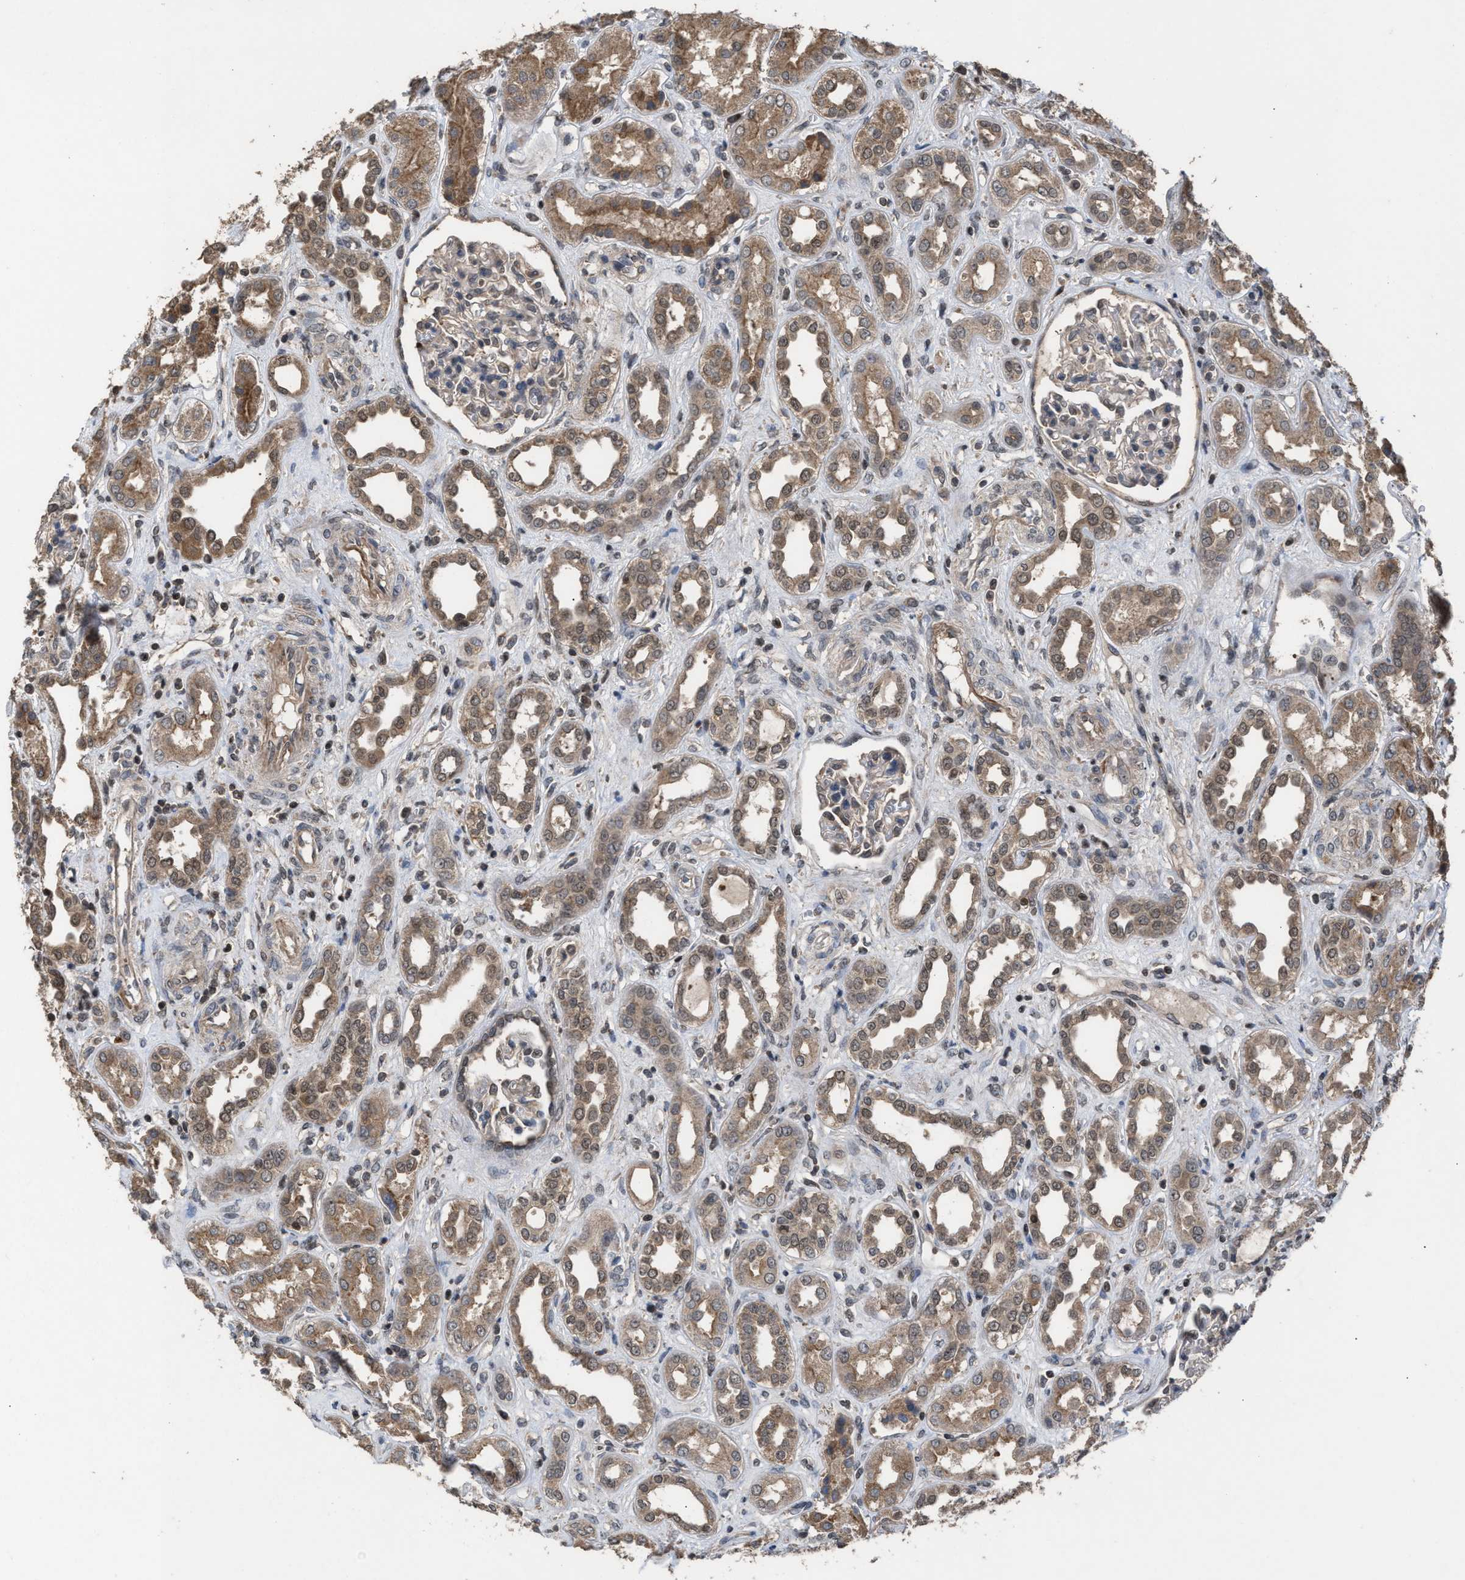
{"staining": {"intensity": "moderate", "quantity": "25%-75%", "location": "cytoplasmic/membranous,nuclear"}, "tissue": "kidney", "cell_type": "Cells in glomeruli", "image_type": "normal", "snomed": [{"axis": "morphology", "description": "Normal tissue, NOS"}, {"axis": "topography", "description": "Kidney"}], "caption": "Protein positivity by immunohistochemistry demonstrates moderate cytoplasmic/membranous,nuclear expression in about 25%-75% of cells in glomeruli in normal kidney.", "gene": "C9orf78", "patient": {"sex": "male", "age": 59}}